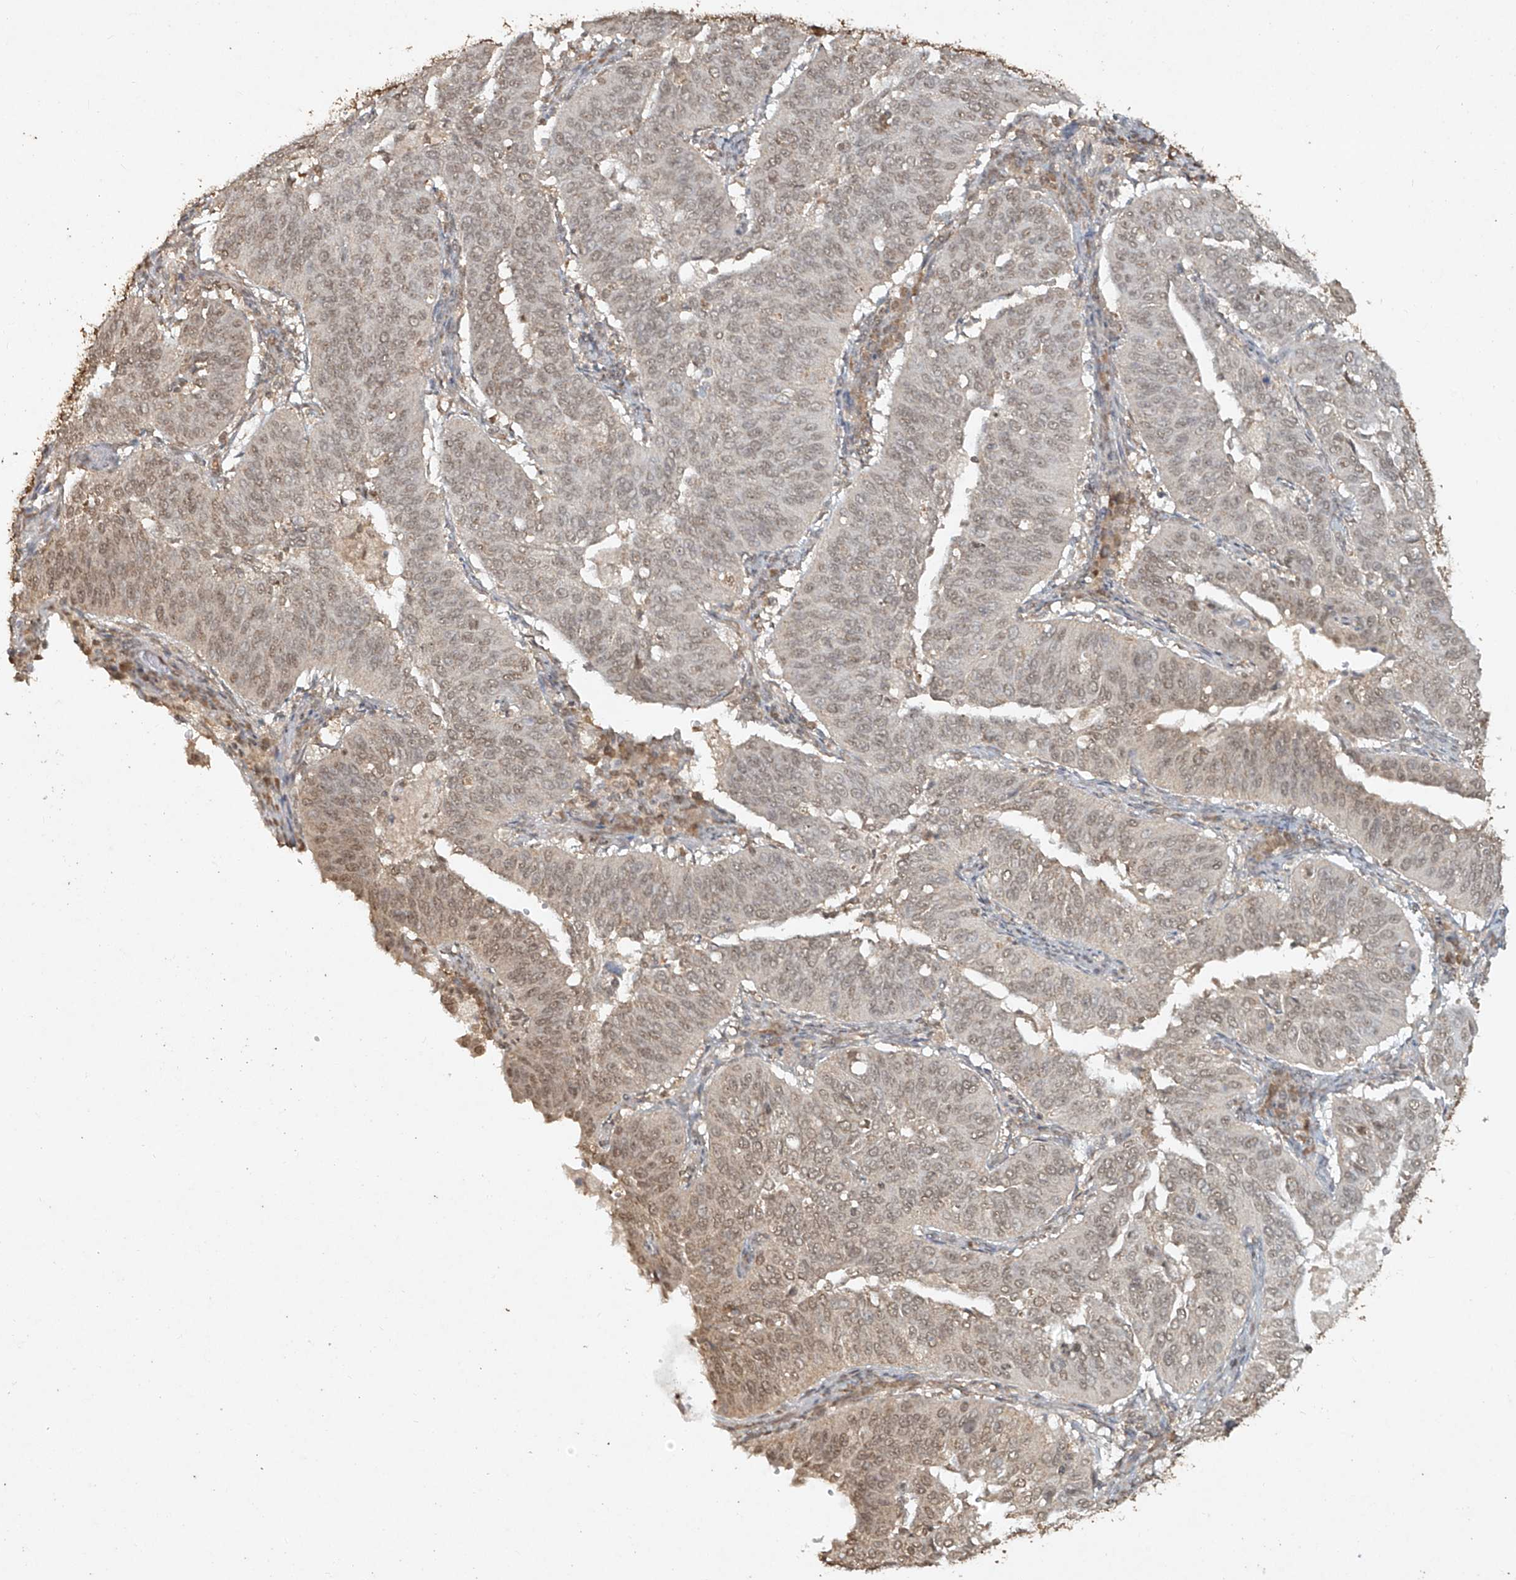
{"staining": {"intensity": "weak", "quantity": ">75%", "location": "nuclear"}, "tissue": "cervical cancer", "cell_type": "Tumor cells", "image_type": "cancer", "snomed": [{"axis": "morphology", "description": "Normal tissue, NOS"}, {"axis": "morphology", "description": "Squamous cell carcinoma, NOS"}, {"axis": "topography", "description": "Cervix"}], "caption": "This is an image of immunohistochemistry (IHC) staining of squamous cell carcinoma (cervical), which shows weak expression in the nuclear of tumor cells.", "gene": "TIGAR", "patient": {"sex": "female", "age": 39}}